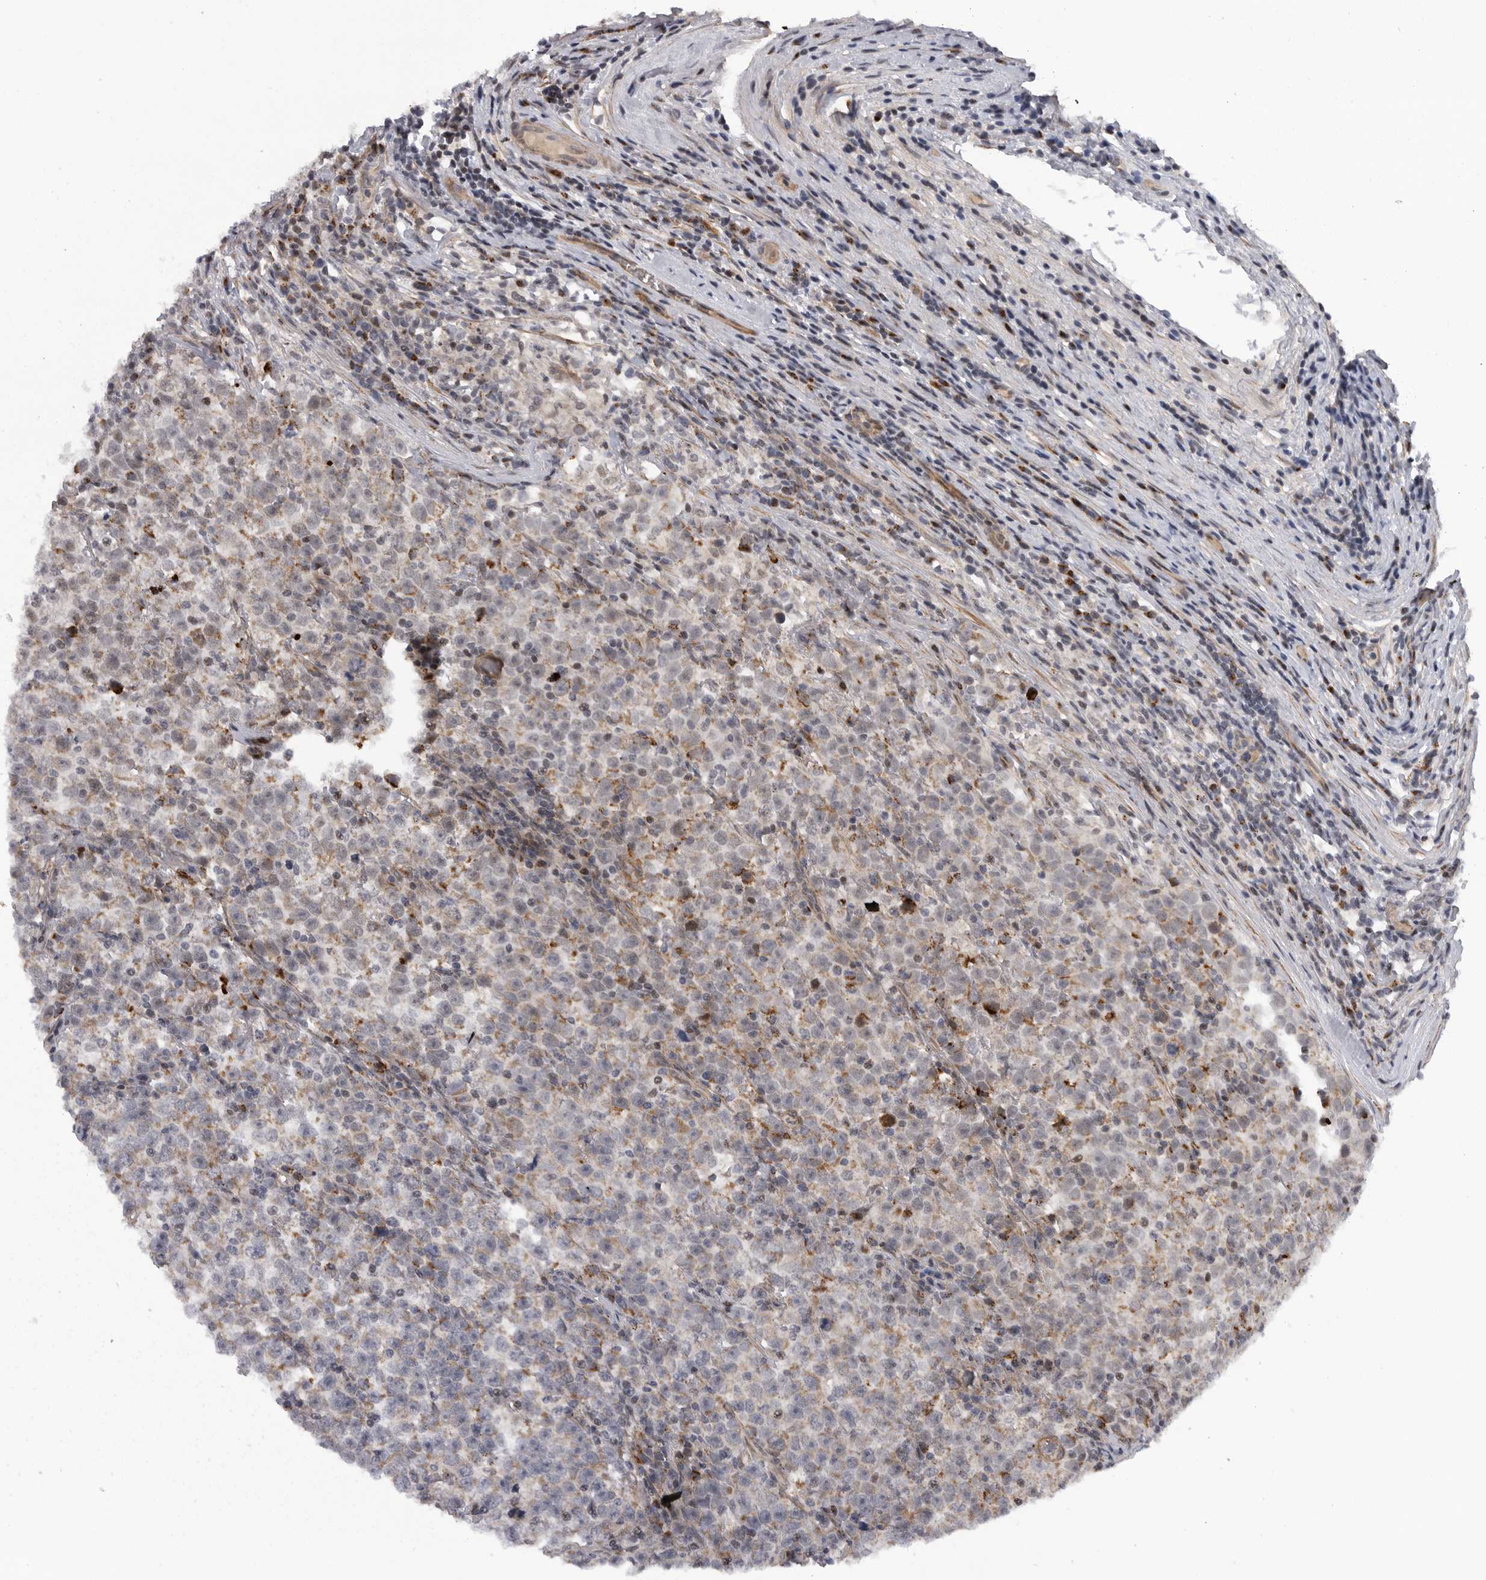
{"staining": {"intensity": "negative", "quantity": "none", "location": "none"}, "tissue": "testis cancer", "cell_type": "Tumor cells", "image_type": "cancer", "snomed": [{"axis": "morphology", "description": "Normal tissue, NOS"}, {"axis": "morphology", "description": "Seminoma, NOS"}, {"axis": "topography", "description": "Testis"}], "caption": "Tumor cells are negative for protein expression in human testis seminoma. Brightfield microscopy of immunohistochemistry stained with DAB (brown) and hematoxylin (blue), captured at high magnification.", "gene": "TMPRSS11F", "patient": {"sex": "male", "age": 43}}